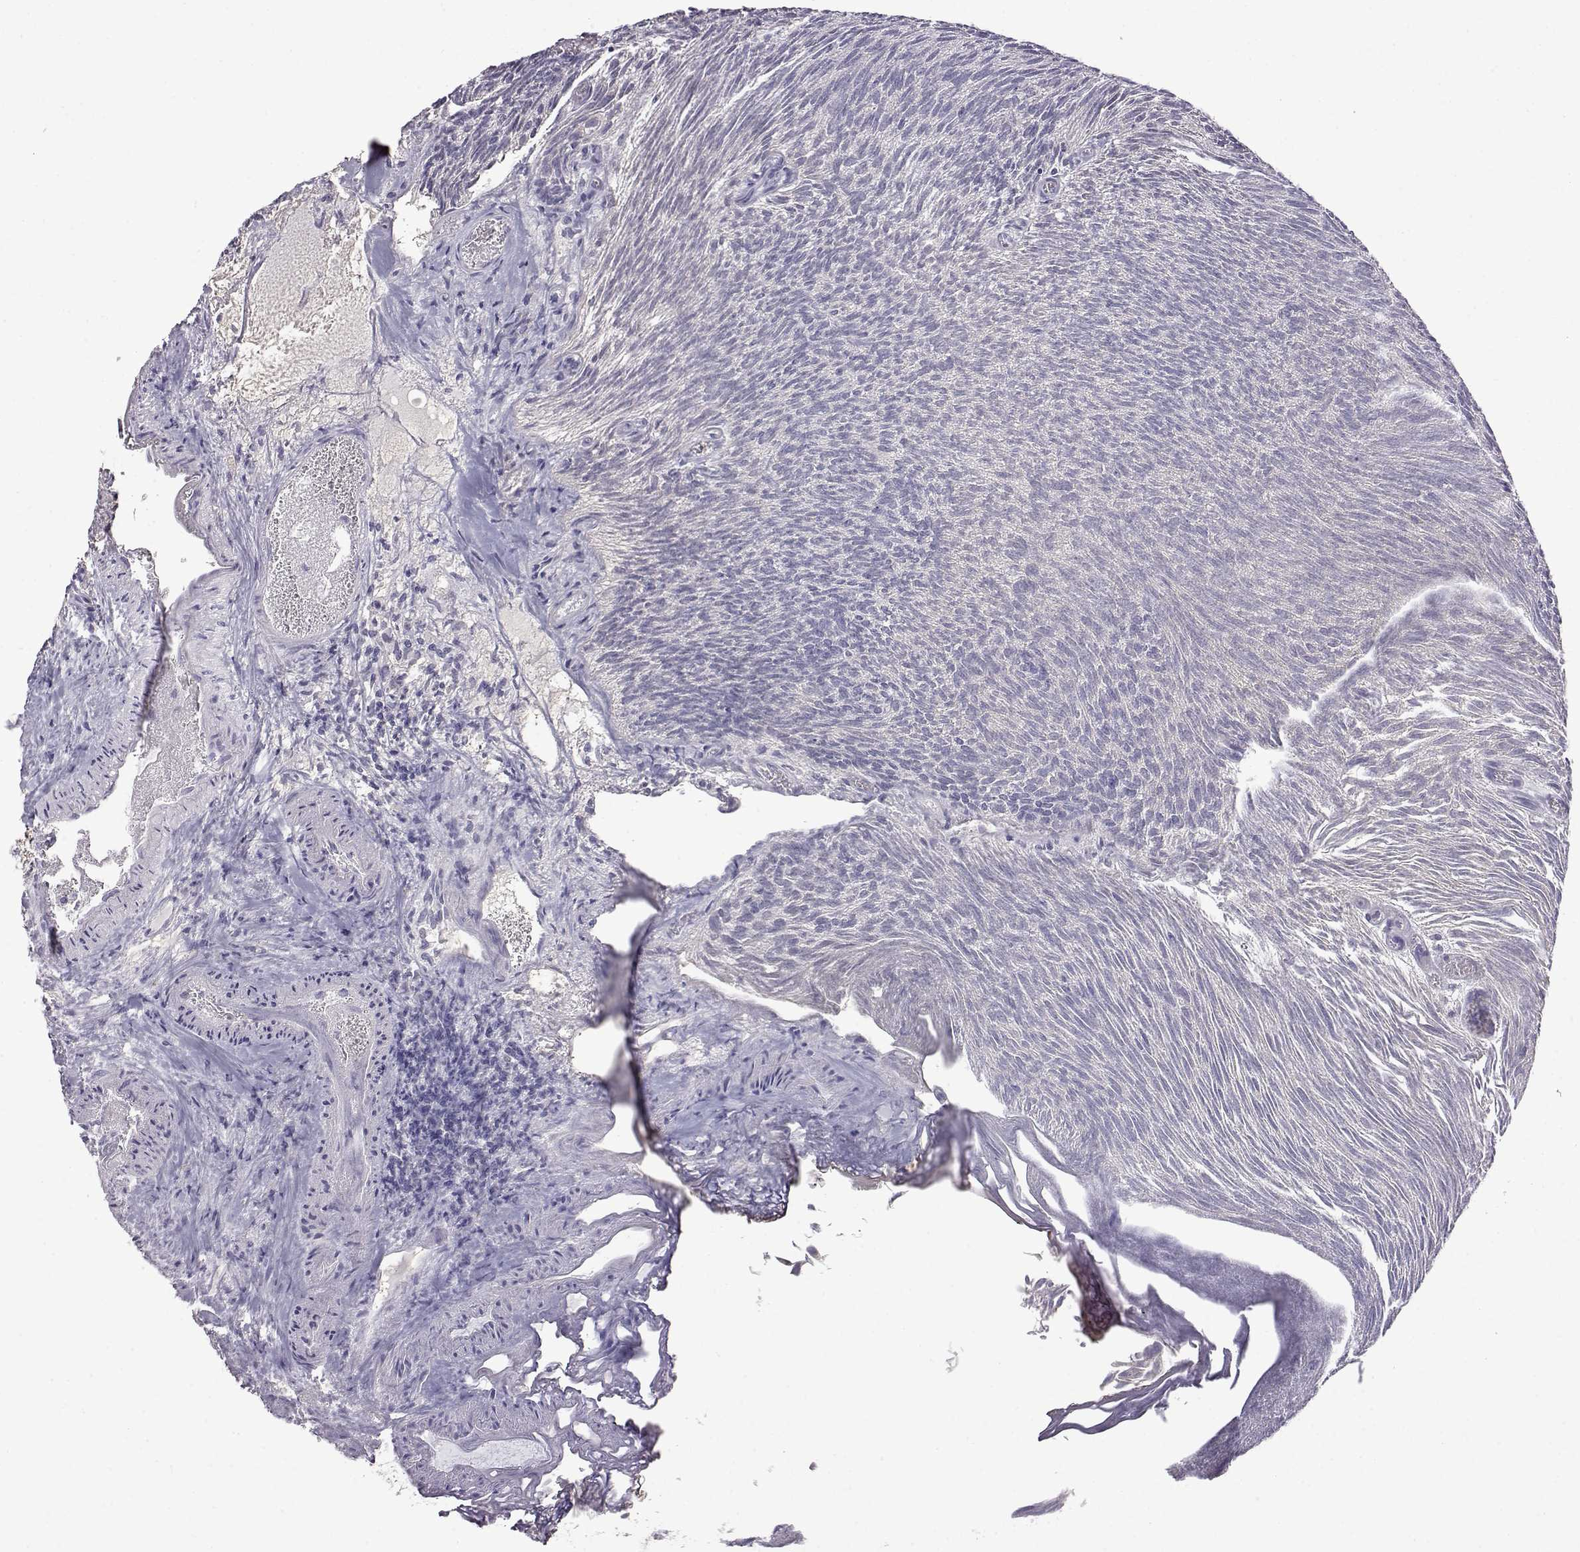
{"staining": {"intensity": "negative", "quantity": "none", "location": "none"}, "tissue": "urothelial cancer", "cell_type": "Tumor cells", "image_type": "cancer", "snomed": [{"axis": "morphology", "description": "Urothelial carcinoma, Low grade"}, {"axis": "topography", "description": "Urinary bladder"}], "caption": "Tumor cells show no significant staining in urothelial carcinoma (low-grade).", "gene": "VGF", "patient": {"sex": "male", "age": 77}}